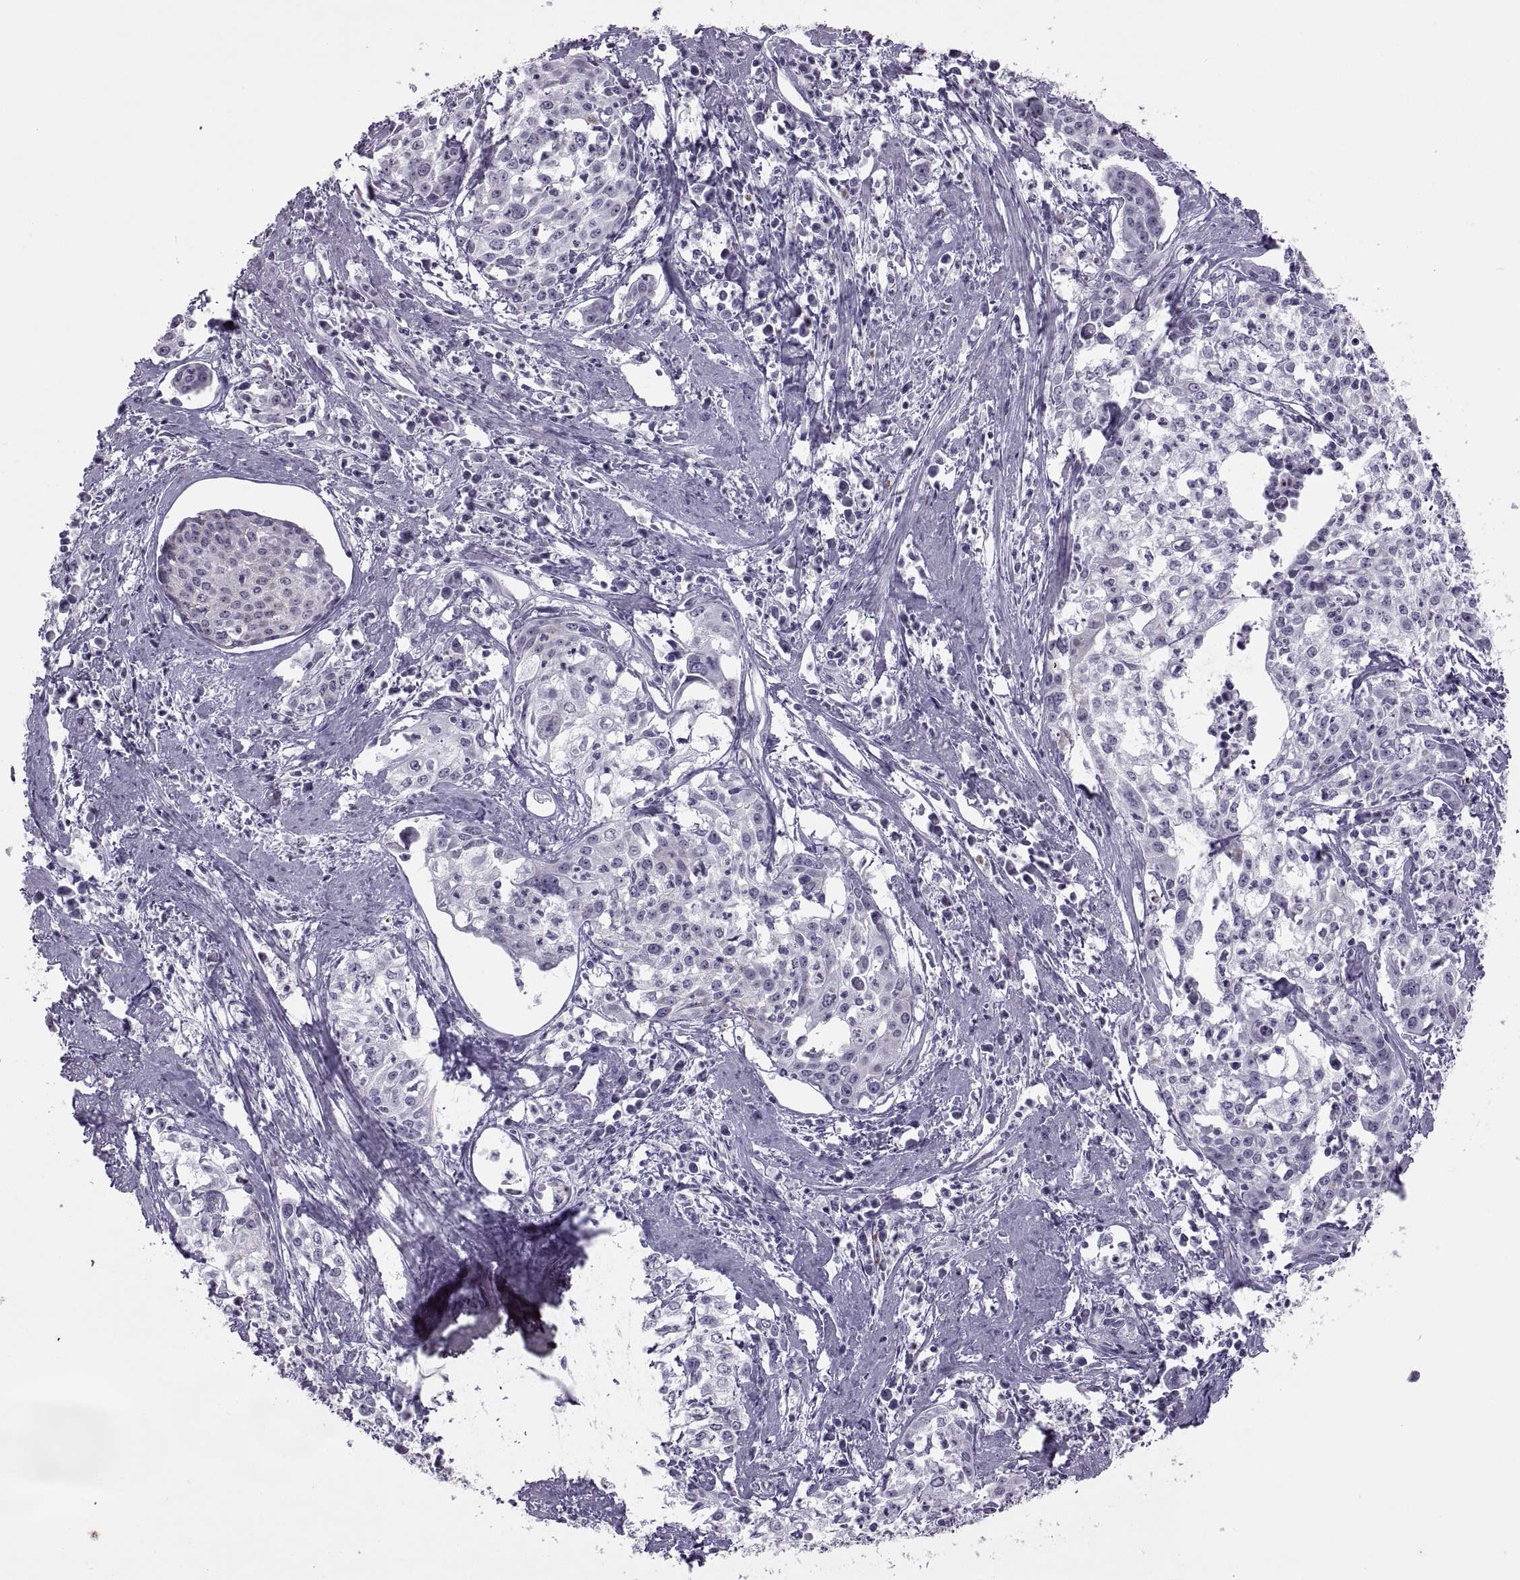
{"staining": {"intensity": "negative", "quantity": "none", "location": "none"}, "tissue": "cervical cancer", "cell_type": "Tumor cells", "image_type": "cancer", "snomed": [{"axis": "morphology", "description": "Squamous cell carcinoma, NOS"}, {"axis": "topography", "description": "Cervix"}], "caption": "Squamous cell carcinoma (cervical) stained for a protein using immunohistochemistry exhibits no expression tumor cells.", "gene": "ASIC2", "patient": {"sex": "female", "age": 39}}